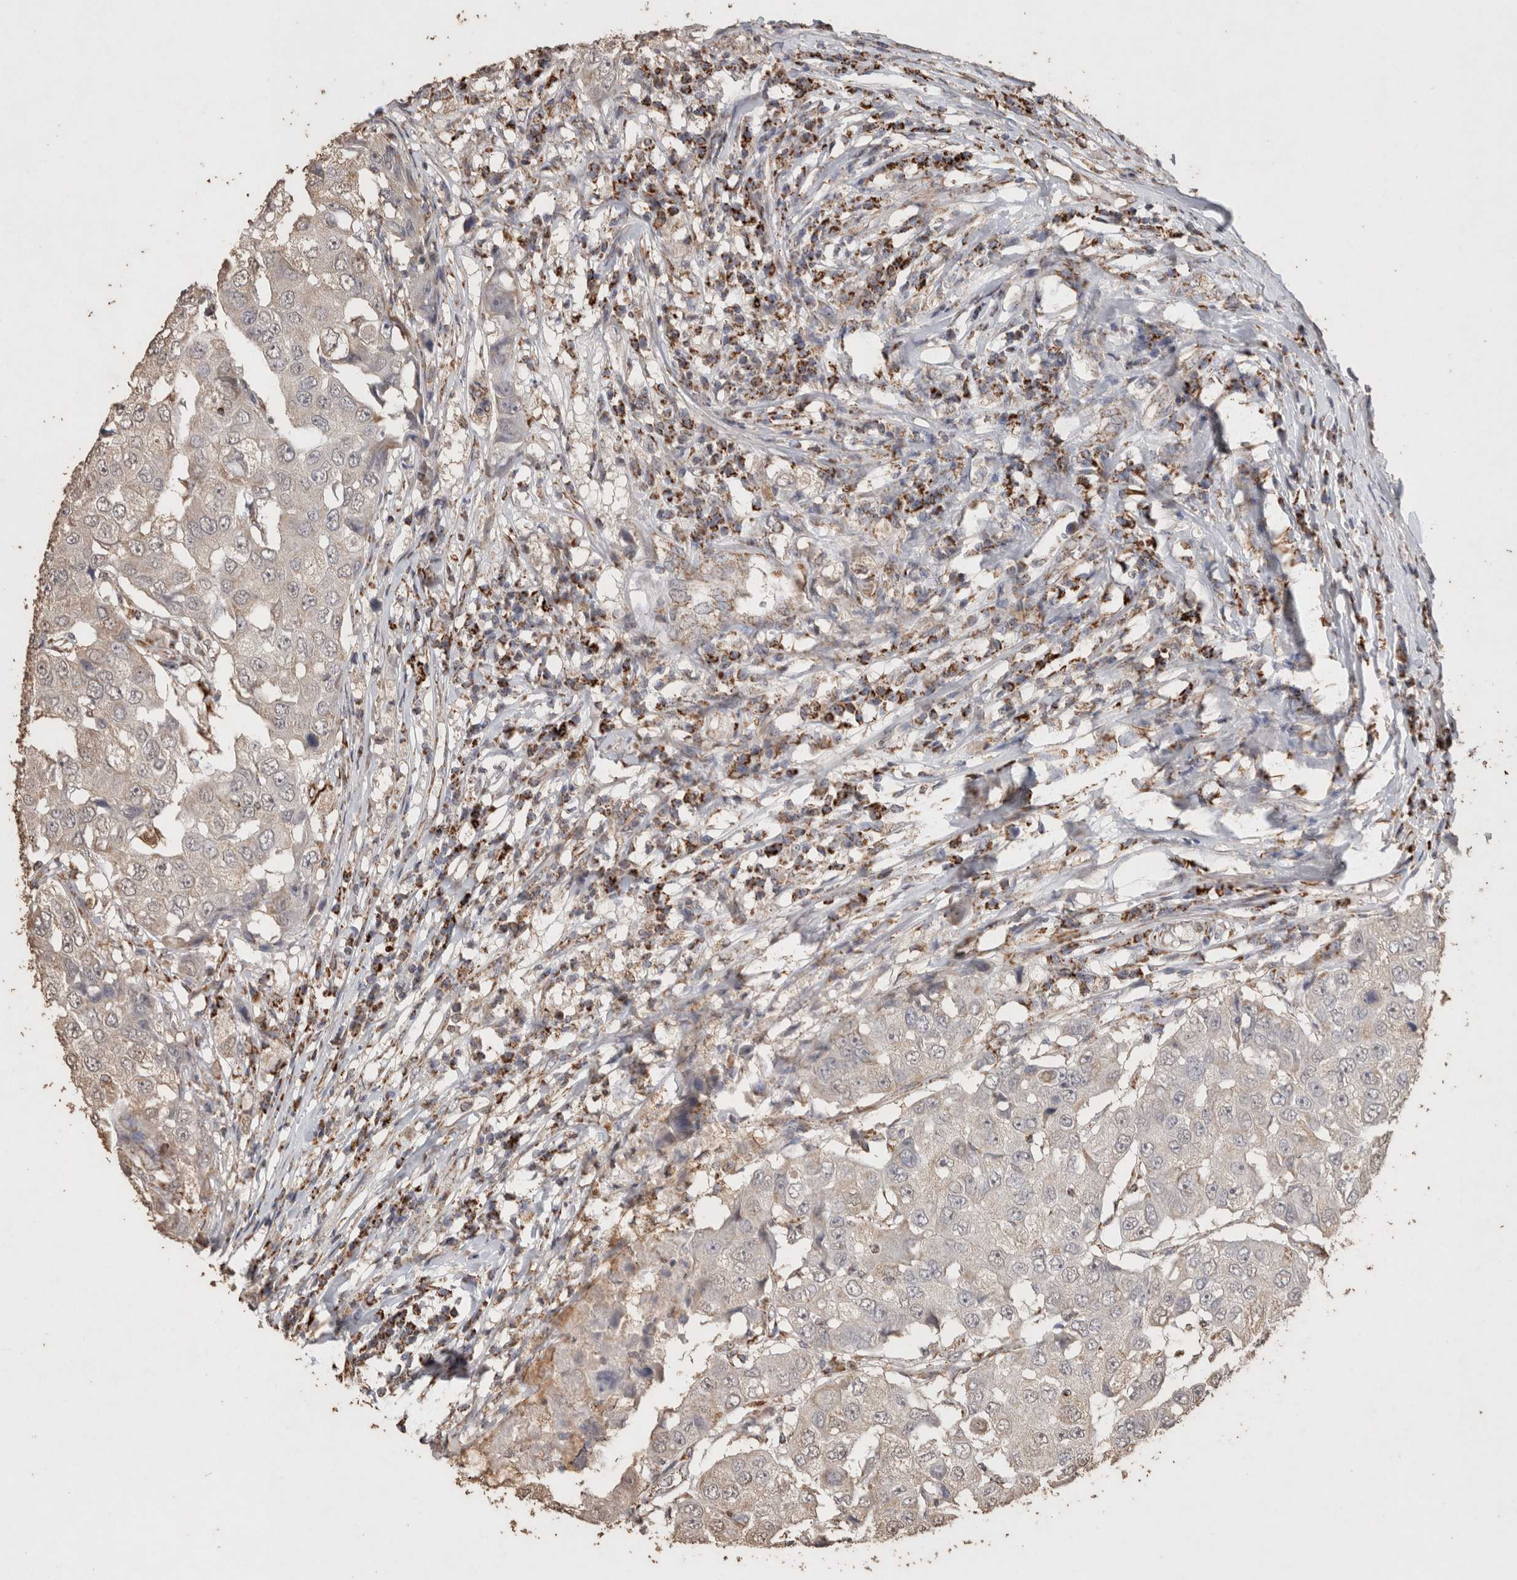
{"staining": {"intensity": "negative", "quantity": "none", "location": "none"}, "tissue": "breast cancer", "cell_type": "Tumor cells", "image_type": "cancer", "snomed": [{"axis": "morphology", "description": "Duct carcinoma"}, {"axis": "topography", "description": "Breast"}], "caption": "Breast cancer stained for a protein using immunohistochemistry (IHC) reveals no staining tumor cells.", "gene": "ACADM", "patient": {"sex": "female", "age": 27}}